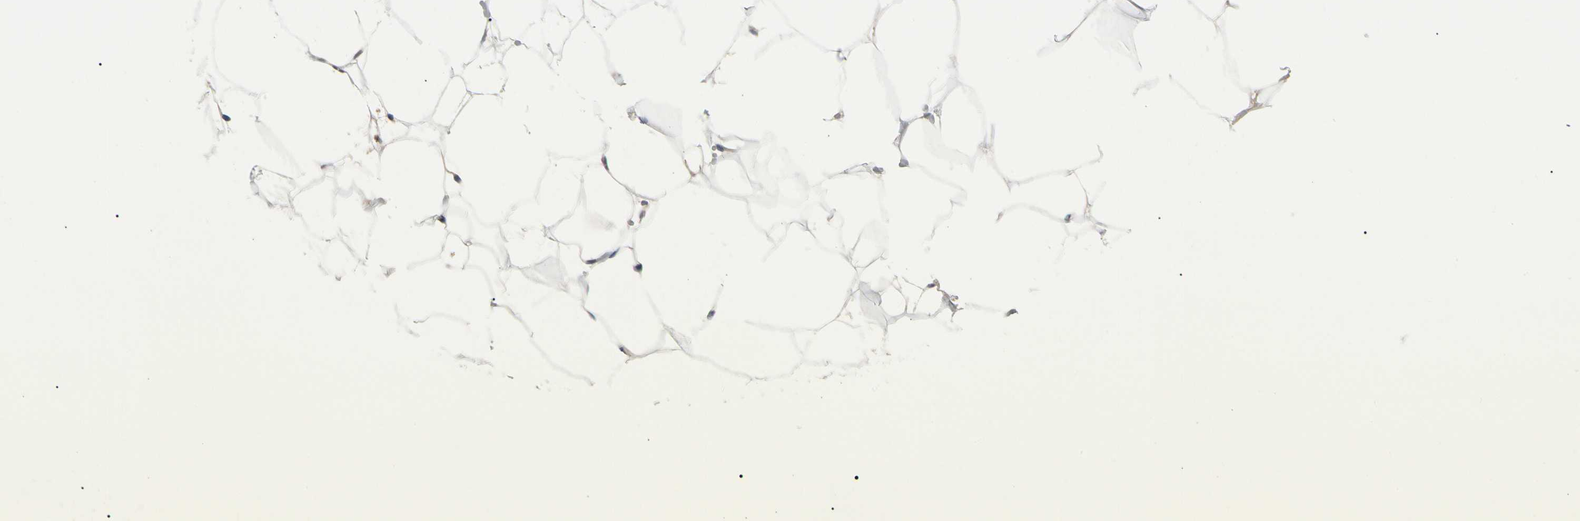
{"staining": {"intensity": "negative", "quantity": "none", "location": "none"}, "tissue": "adipose tissue", "cell_type": "Adipocytes", "image_type": "normal", "snomed": [{"axis": "morphology", "description": "Normal tissue, NOS"}, {"axis": "topography", "description": "Breast"}, {"axis": "topography", "description": "Adipose tissue"}], "caption": "High power microscopy histopathology image of an IHC histopathology image of benign adipose tissue, revealing no significant expression in adipocytes.", "gene": "ADA2", "patient": {"sex": "female", "age": 25}}